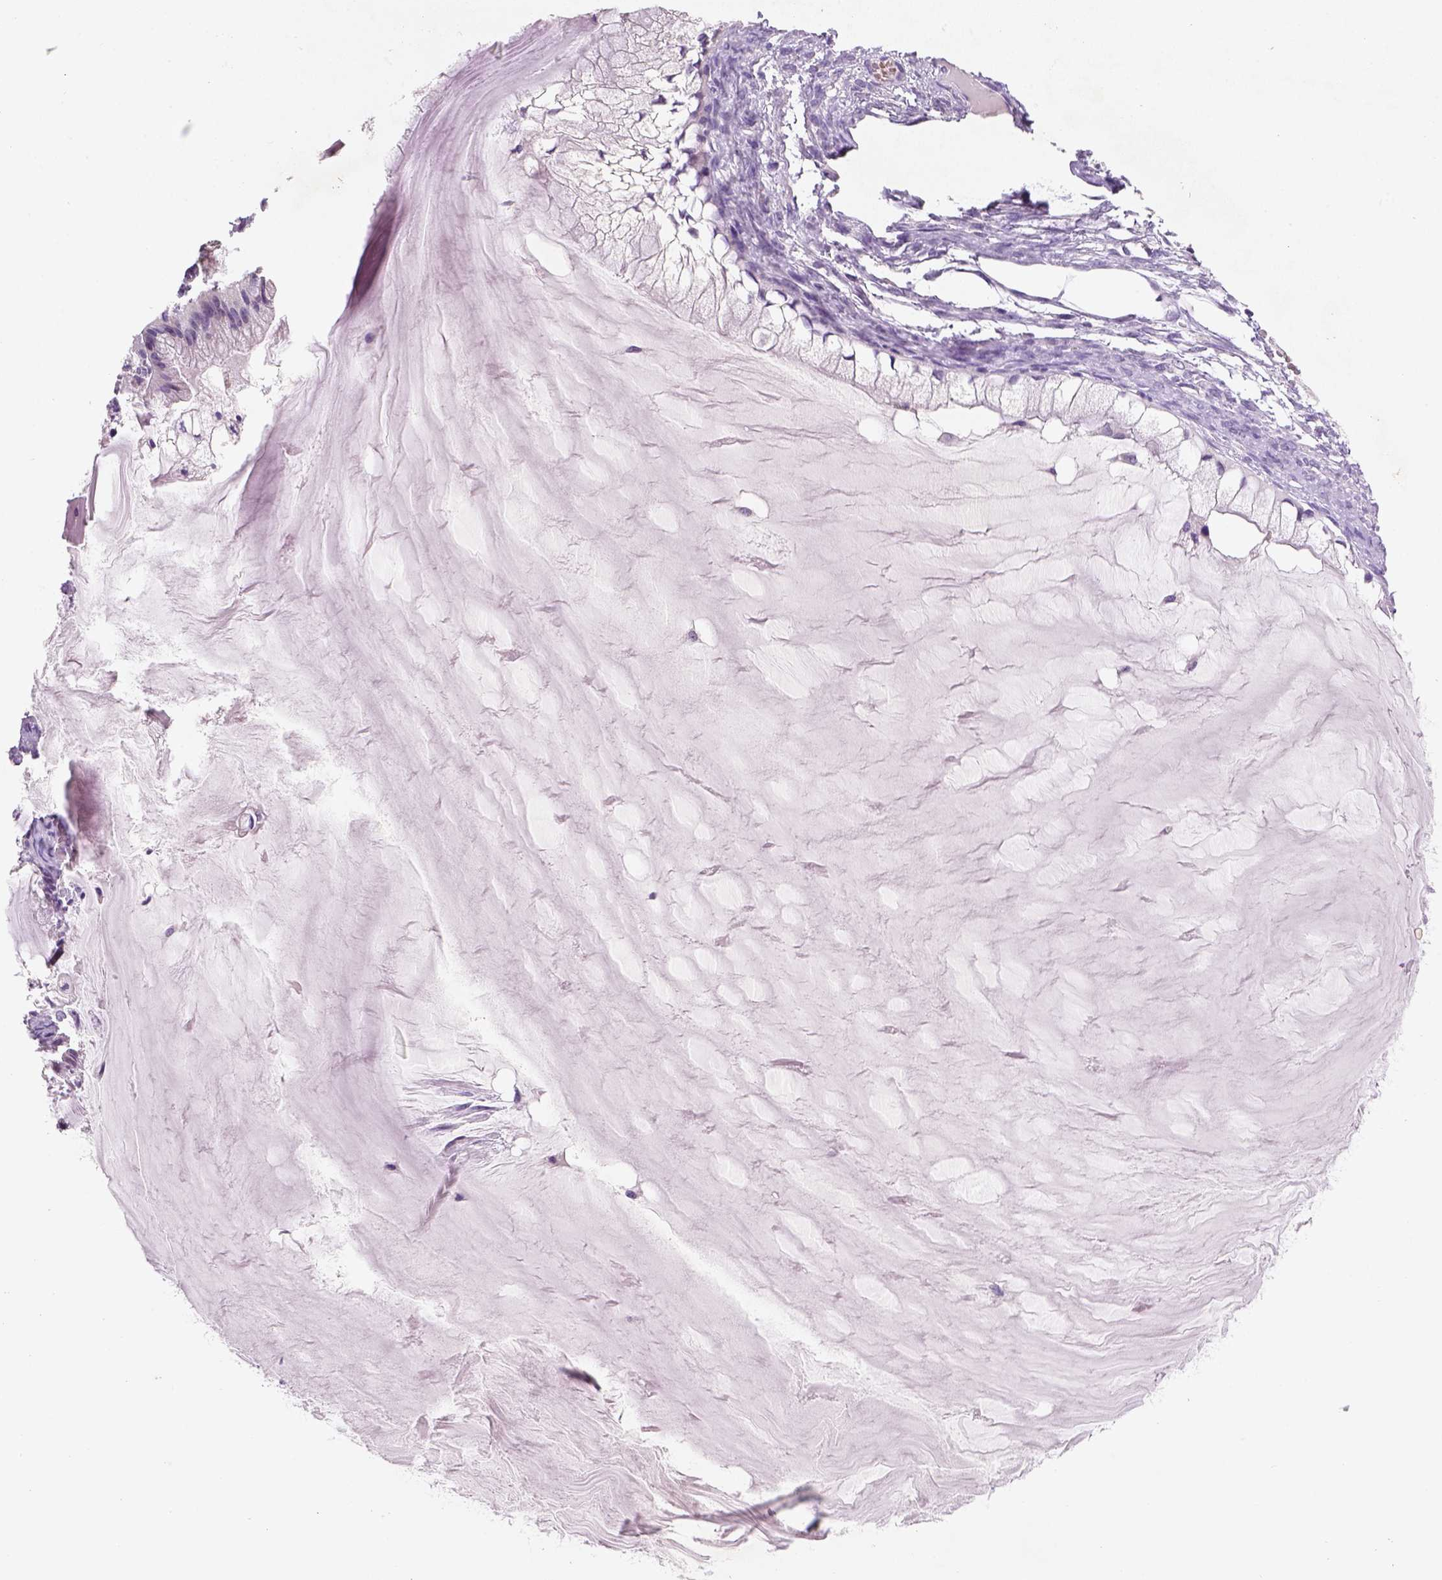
{"staining": {"intensity": "negative", "quantity": "none", "location": "none"}, "tissue": "ovarian cancer", "cell_type": "Tumor cells", "image_type": "cancer", "snomed": [{"axis": "morphology", "description": "Cystadenocarcinoma, mucinous, NOS"}, {"axis": "topography", "description": "Ovary"}], "caption": "This is an IHC image of ovarian mucinous cystadenocarcinoma. There is no positivity in tumor cells.", "gene": "ZMAT4", "patient": {"sex": "female", "age": 57}}